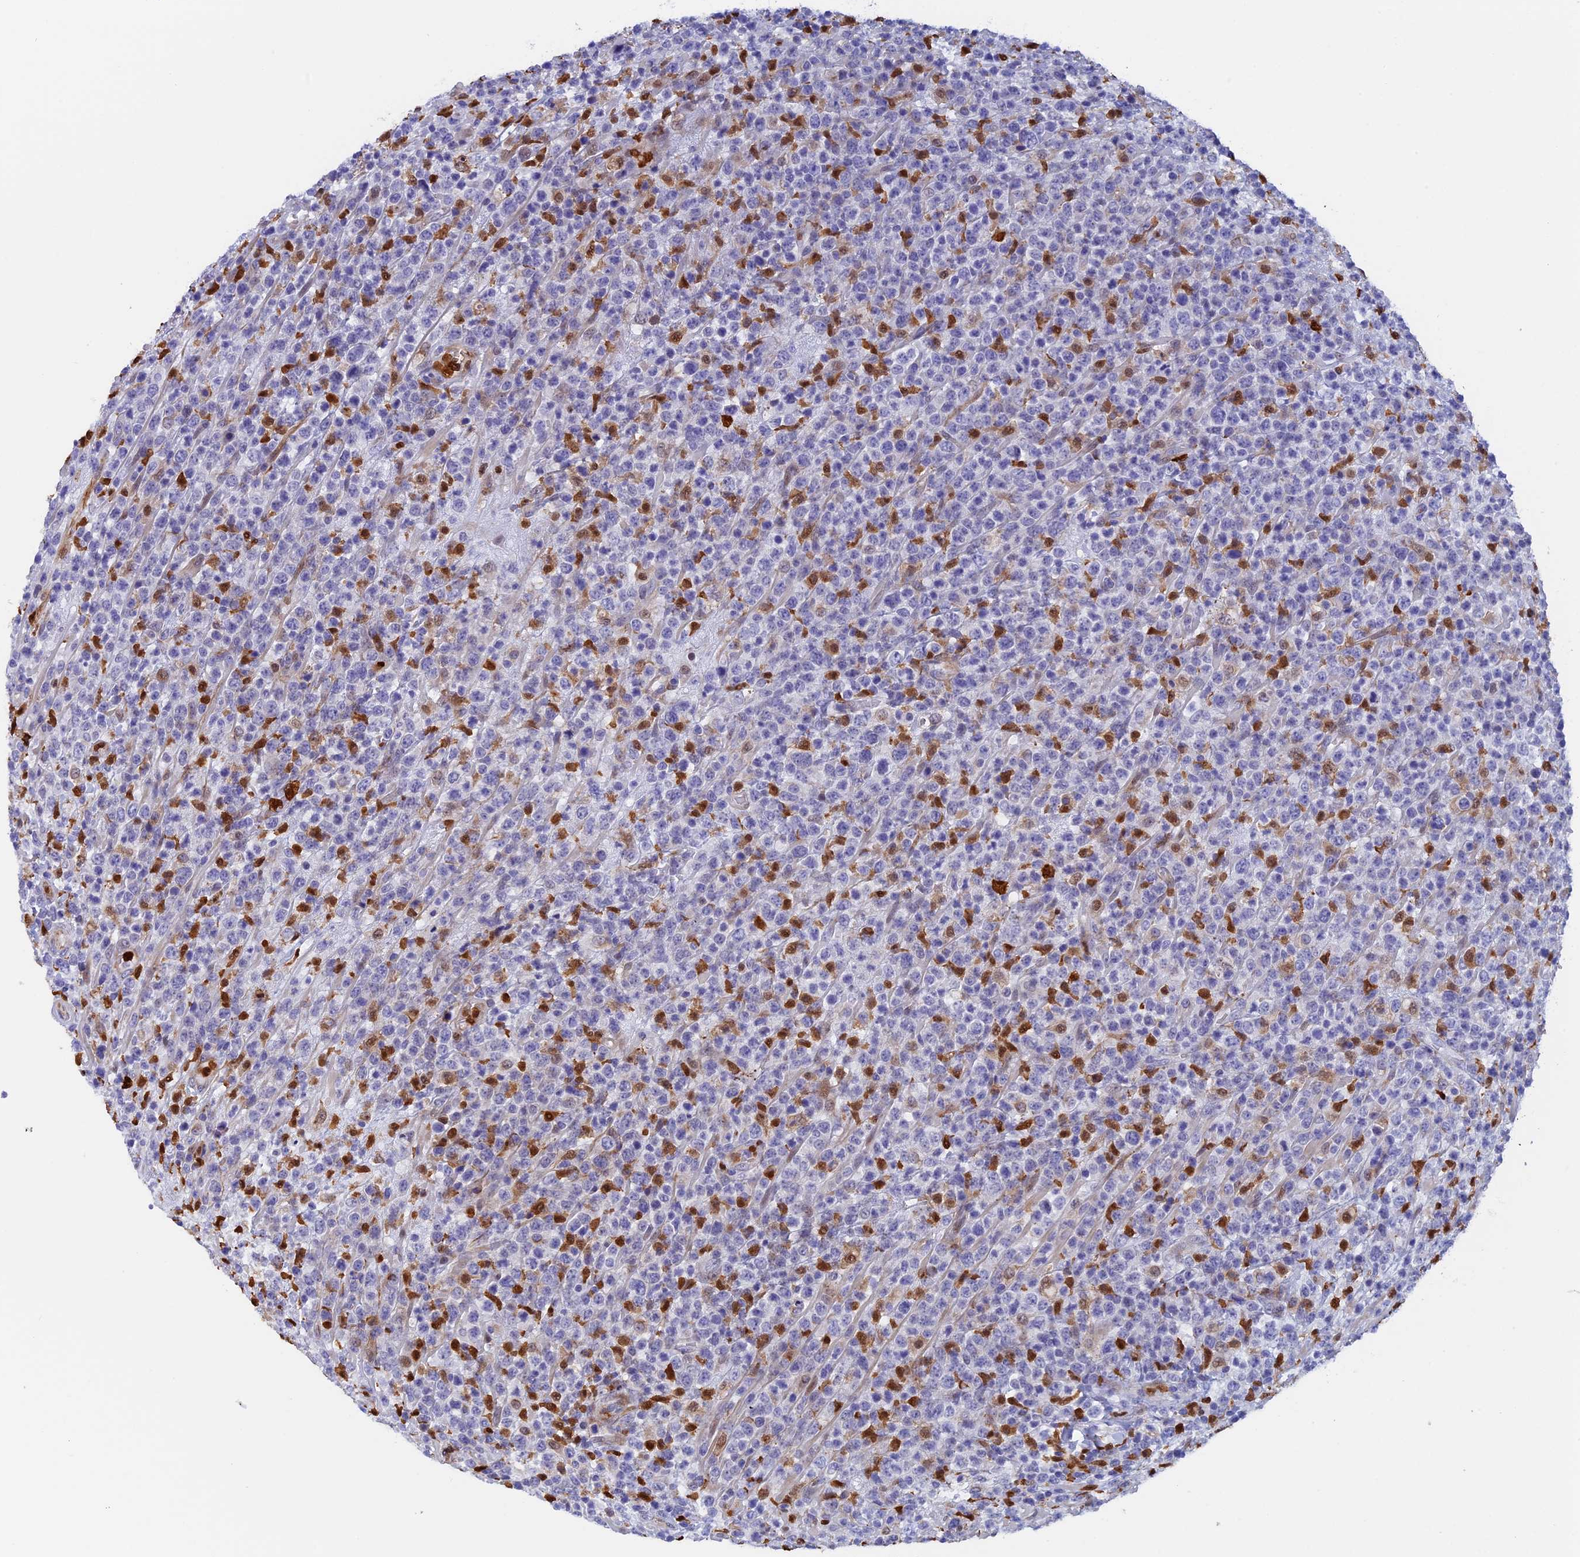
{"staining": {"intensity": "negative", "quantity": "none", "location": "none"}, "tissue": "lymphoma", "cell_type": "Tumor cells", "image_type": "cancer", "snomed": [{"axis": "morphology", "description": "Malignant lymphoma, non-Hodgkin's type, High grade"}, {"axis": "topography", "description": "Colon"}], "caption": "Immunohistochemistry (IHC) of lymphoma reveals no expression in tumor cells.", "gene": "SLC26A1", "patient": {"sex": "female", "age": 53}}